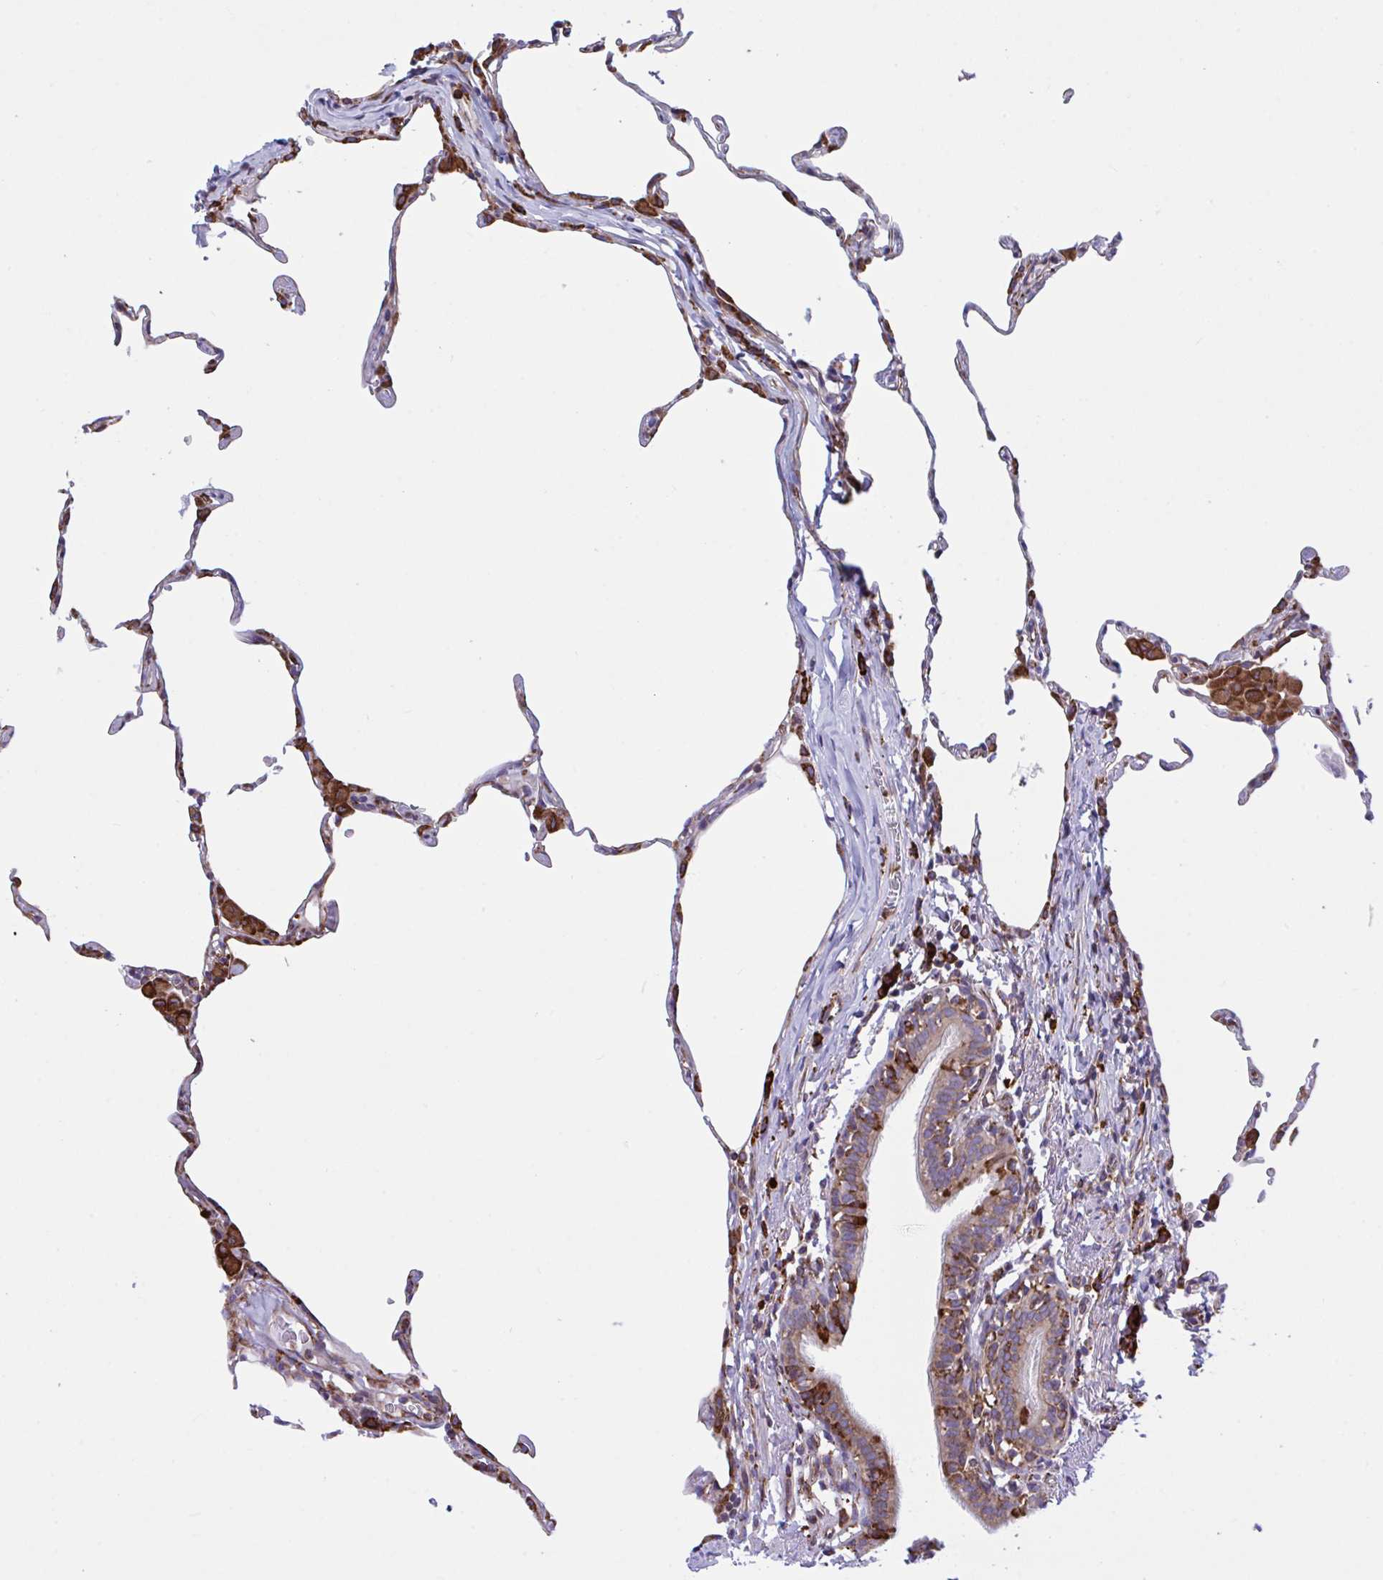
{"staining": {"intensity": "strong", "quantity": "<25%", "location": "cytoplasmic/membranous"}, "tissue": "lung", "cell_type": "Alveolar cells", "image_type": "normal", "snomed": [{"axis": "morphology", "description": "Normal tissue, NOS"}, {"axis": "topography", "description": "Lung"}], "caption": "A brown stain labels strong cytoplasmic/membranous expression of a protein in alveolar cells of benign lung. (DAB (3,3'-diaminobenzidine) = brown stain, brightfield microscopy at high magnification).", "gene": "PEAK3", "patient": {"sex": "female", "age": 57}}